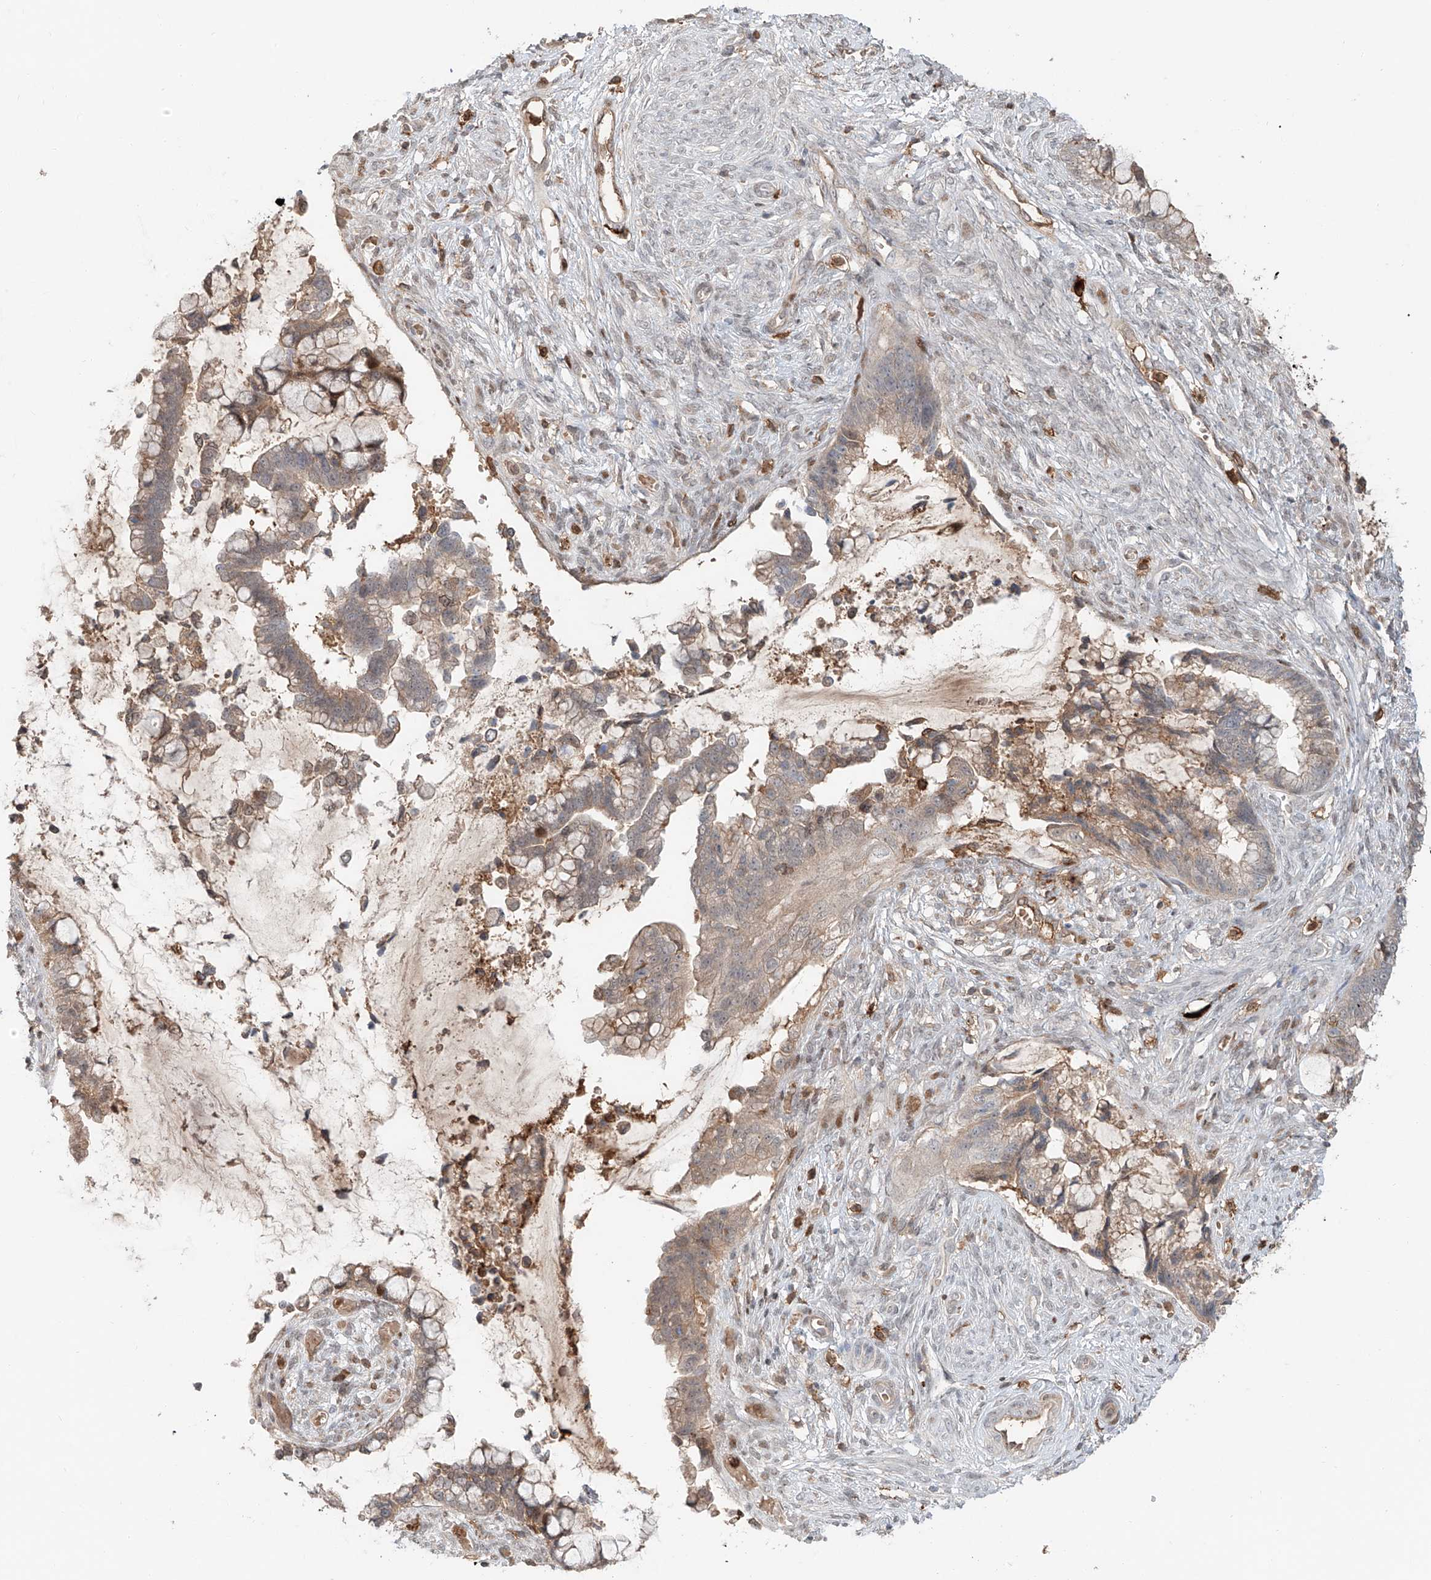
{"staining": {"intensity": "weak", "quantity": "<25%", "location": "cytoplasmic/membranous"}, "tissue": "cervical cancer", "cell_type": "Tumor cells", "image_type": "cancer", "snomed": [{"axis": "morphology", "description": "Adenocarcinoma, NOS"}, {"axis": "topography", "description": "Cervix"}], "caption": "The immunohistochemistry (IHC) image has no significant staining in tumor cells of adenocarcinoma (cervical) tissue.", "gene": "CEP162", "patient": {"sex": "female", "age": 44}}